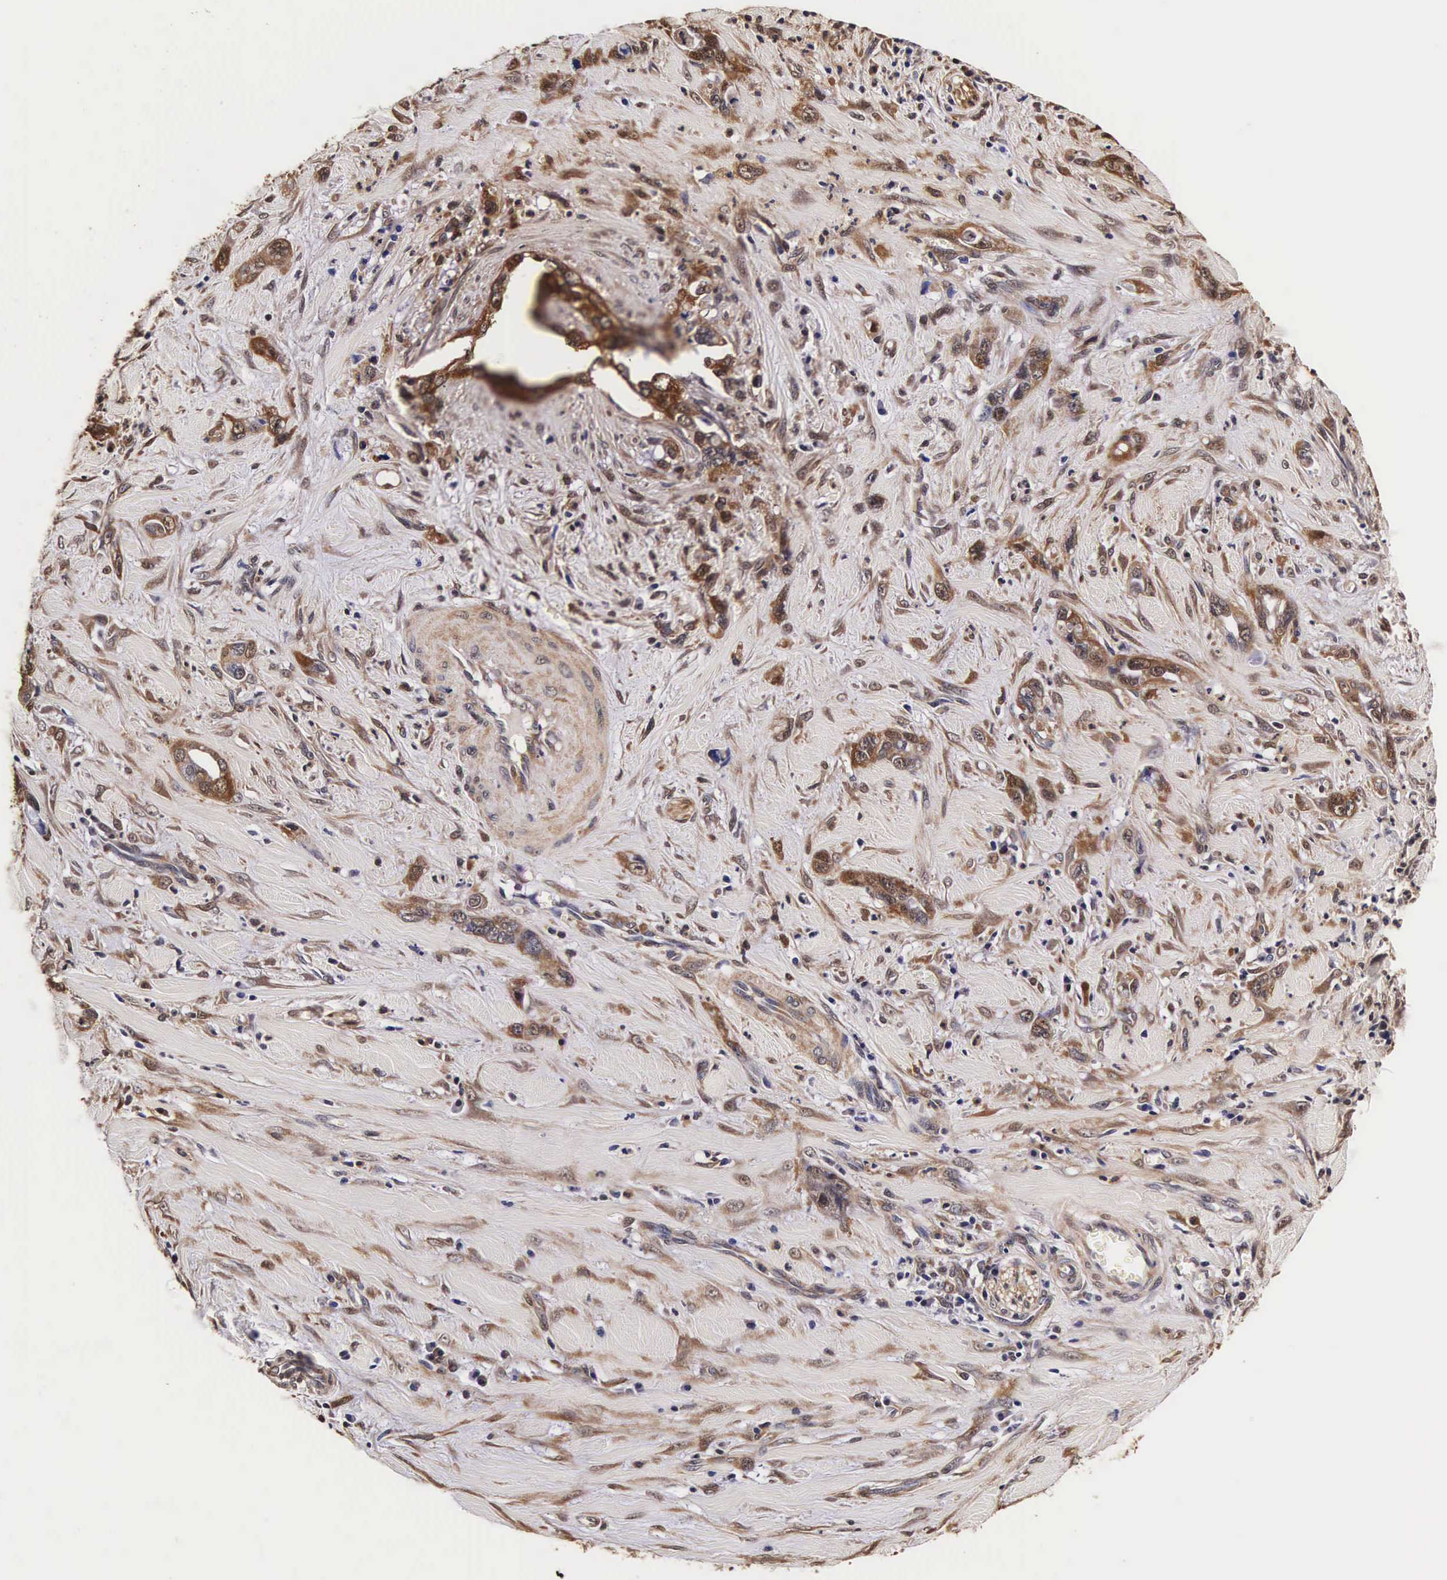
{"staining": {"intensity": "strong", "quantity": ">75%", "location": "cytoplasmic/membranous,nuclear"}, "tissue": "pancreatic cancer", "cell_type": "Tumor cells", "image_type": "cancer", "snomed": [{"axis": "morphology", "description": "Adenocarcinoma, NOS"}, {"axis": "topography", "description": "Pancreas"}], "caption": "Approximately >75% of tumor cells in pancreatic adenocarcinoma exhibit strong cytoplasmic/membranous and nuclear protein positivity as visualized by brown immunohistochemical staining.", "gene": "TECPR2", "patient": {"sex": "male", "age": 69}}